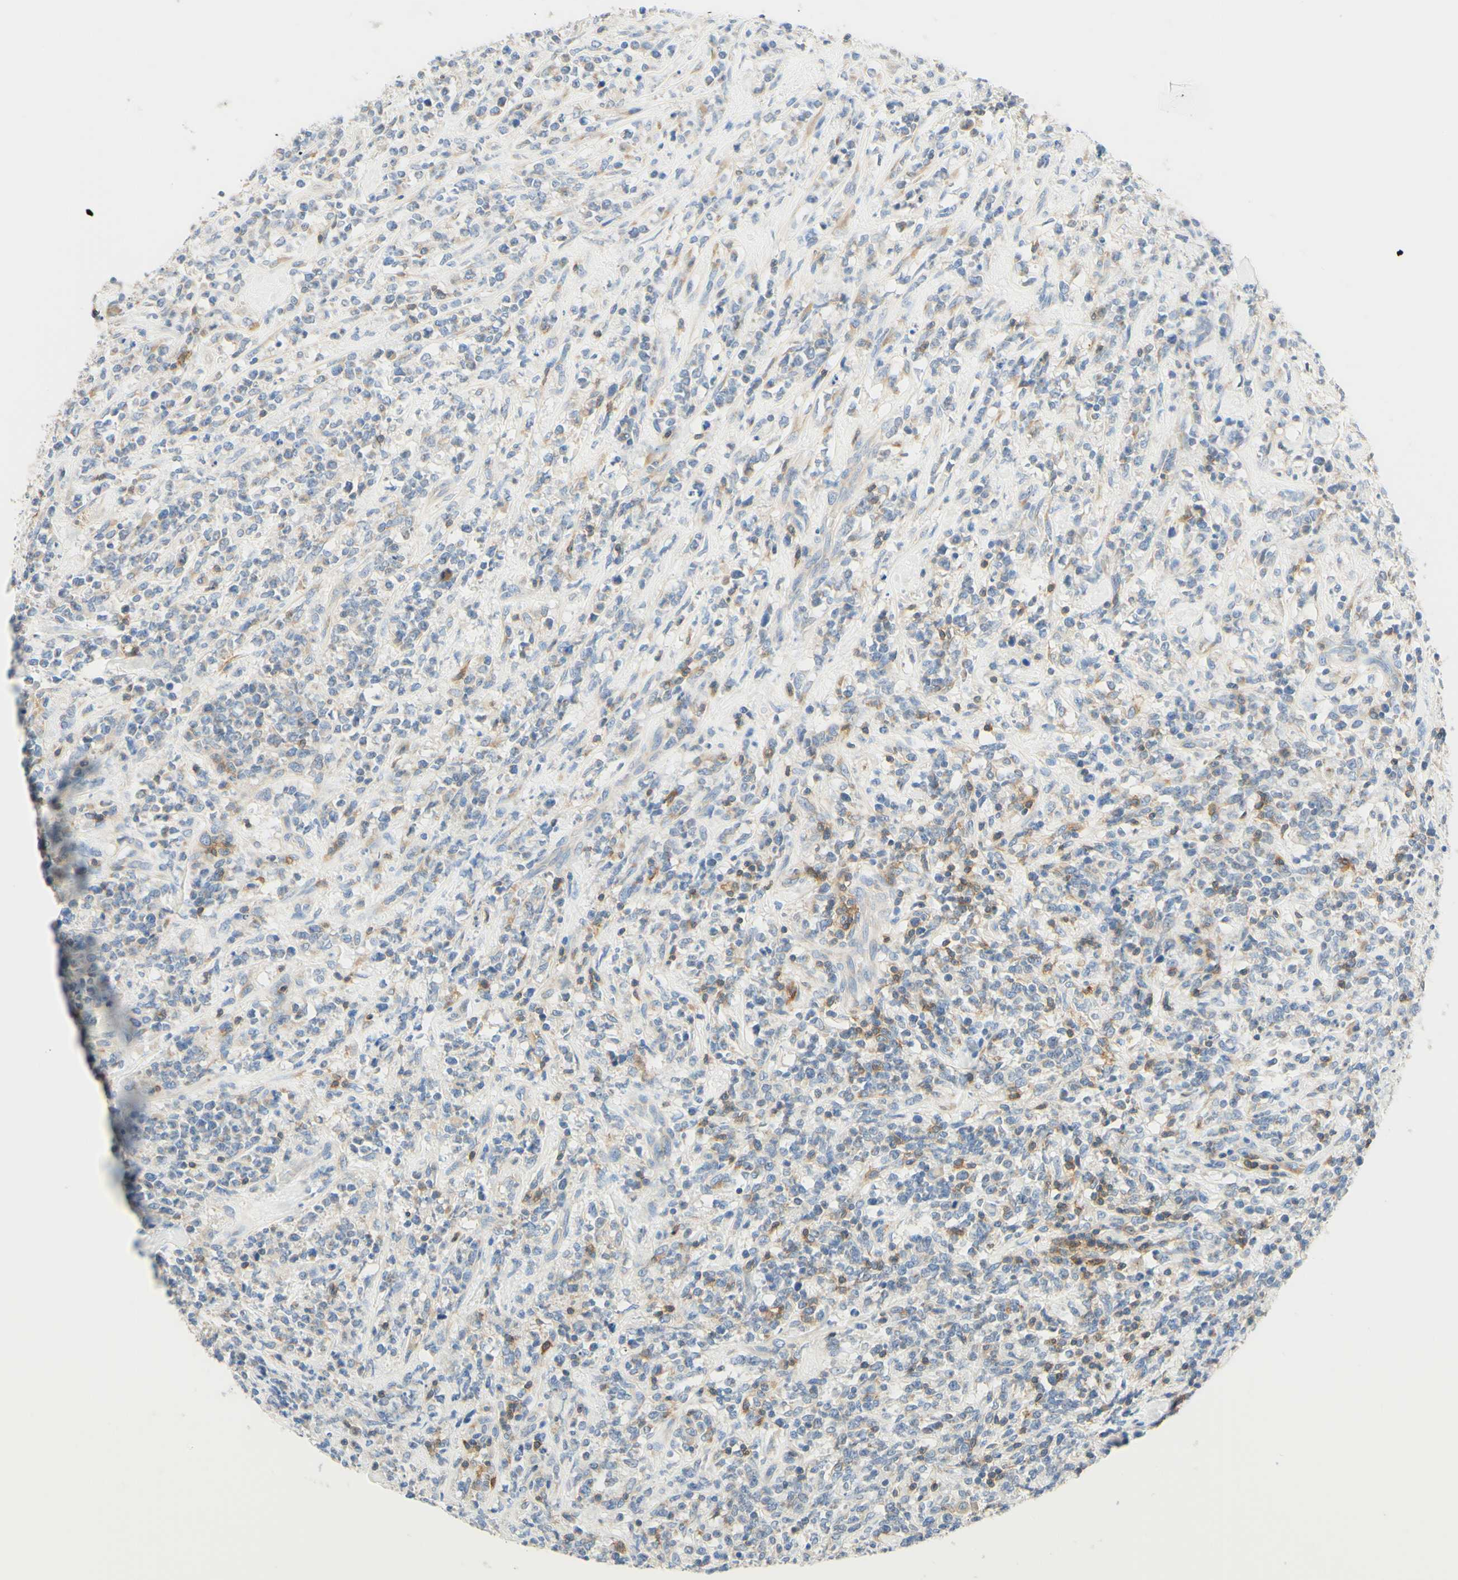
{"staining": {"intensity": "negative", "quantity": "none", "location": "none"}, "tissue": "lymphoma", "cell_type": "Tumor cells", "image_type": "cancer", "snomed": [{"axis": "morphology", "description": "Malignant lymphoma, non-Hodgkin's type, High grade"}, {"axis": "topography", "description": "Soft tissue"}], "caption": "Lymphoma was stained to show a protein in brown. There is no significant staining in tumor cells.", "gene": "LAT", "patient": {"sex": "male", "age": 18}}